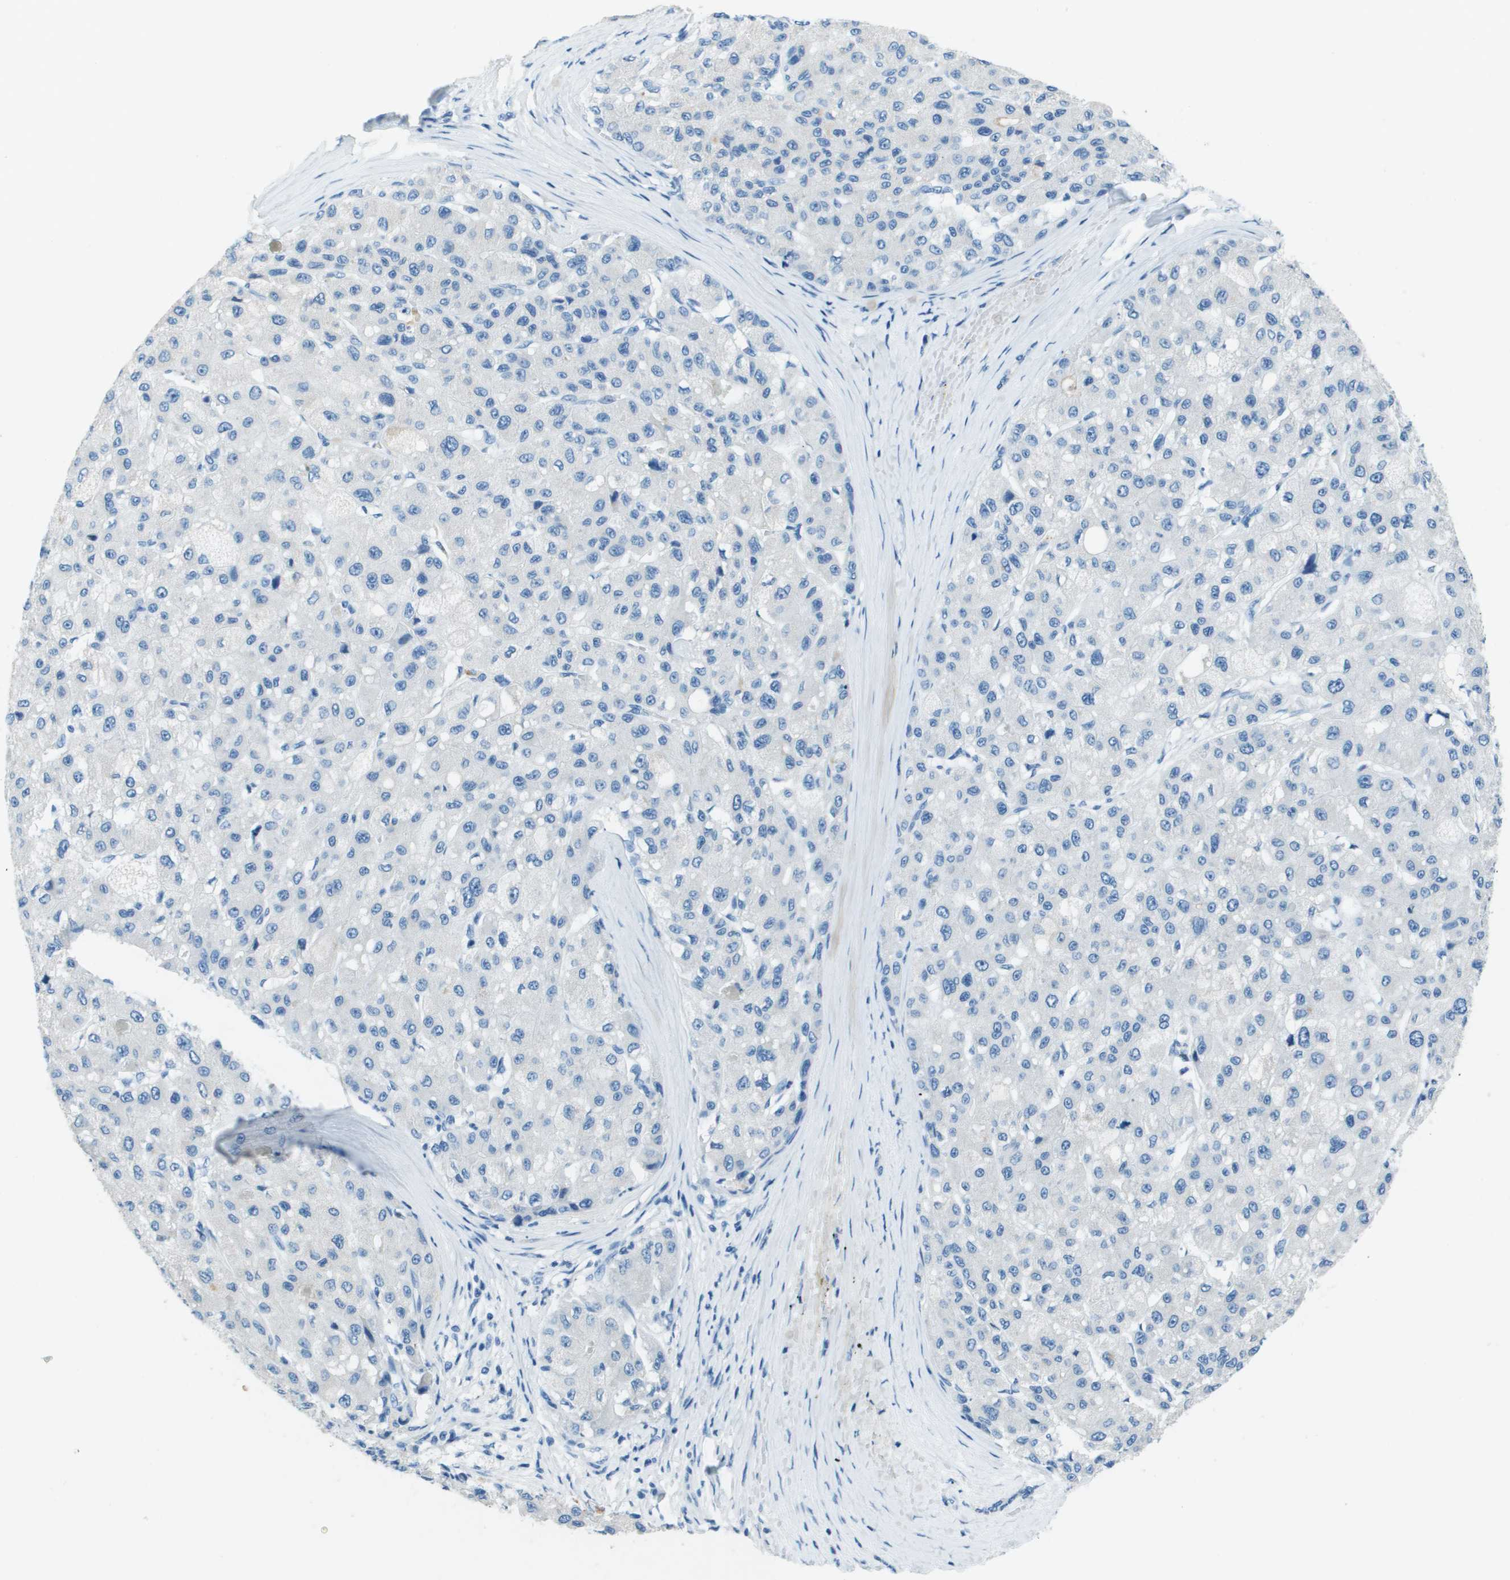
{"staining": {"intensity": "negative", "quantity": "none", "location": "none"}, "tissue": "liver cancer", "cell_type": "Tumor cells", "image_type": "cancer", "snomed": [{"axis": "morphology", "description": "Carcinoma, Hepatocellular, NOS"}, {"axis": "topography", "description": "Liver"}], "caption": "Liver cancer was stained to show a protein in brown. There is no significant positivity in tumor cells.", "gene": "SLC16A10", "patient": {"sex": "male", "age": 80}}